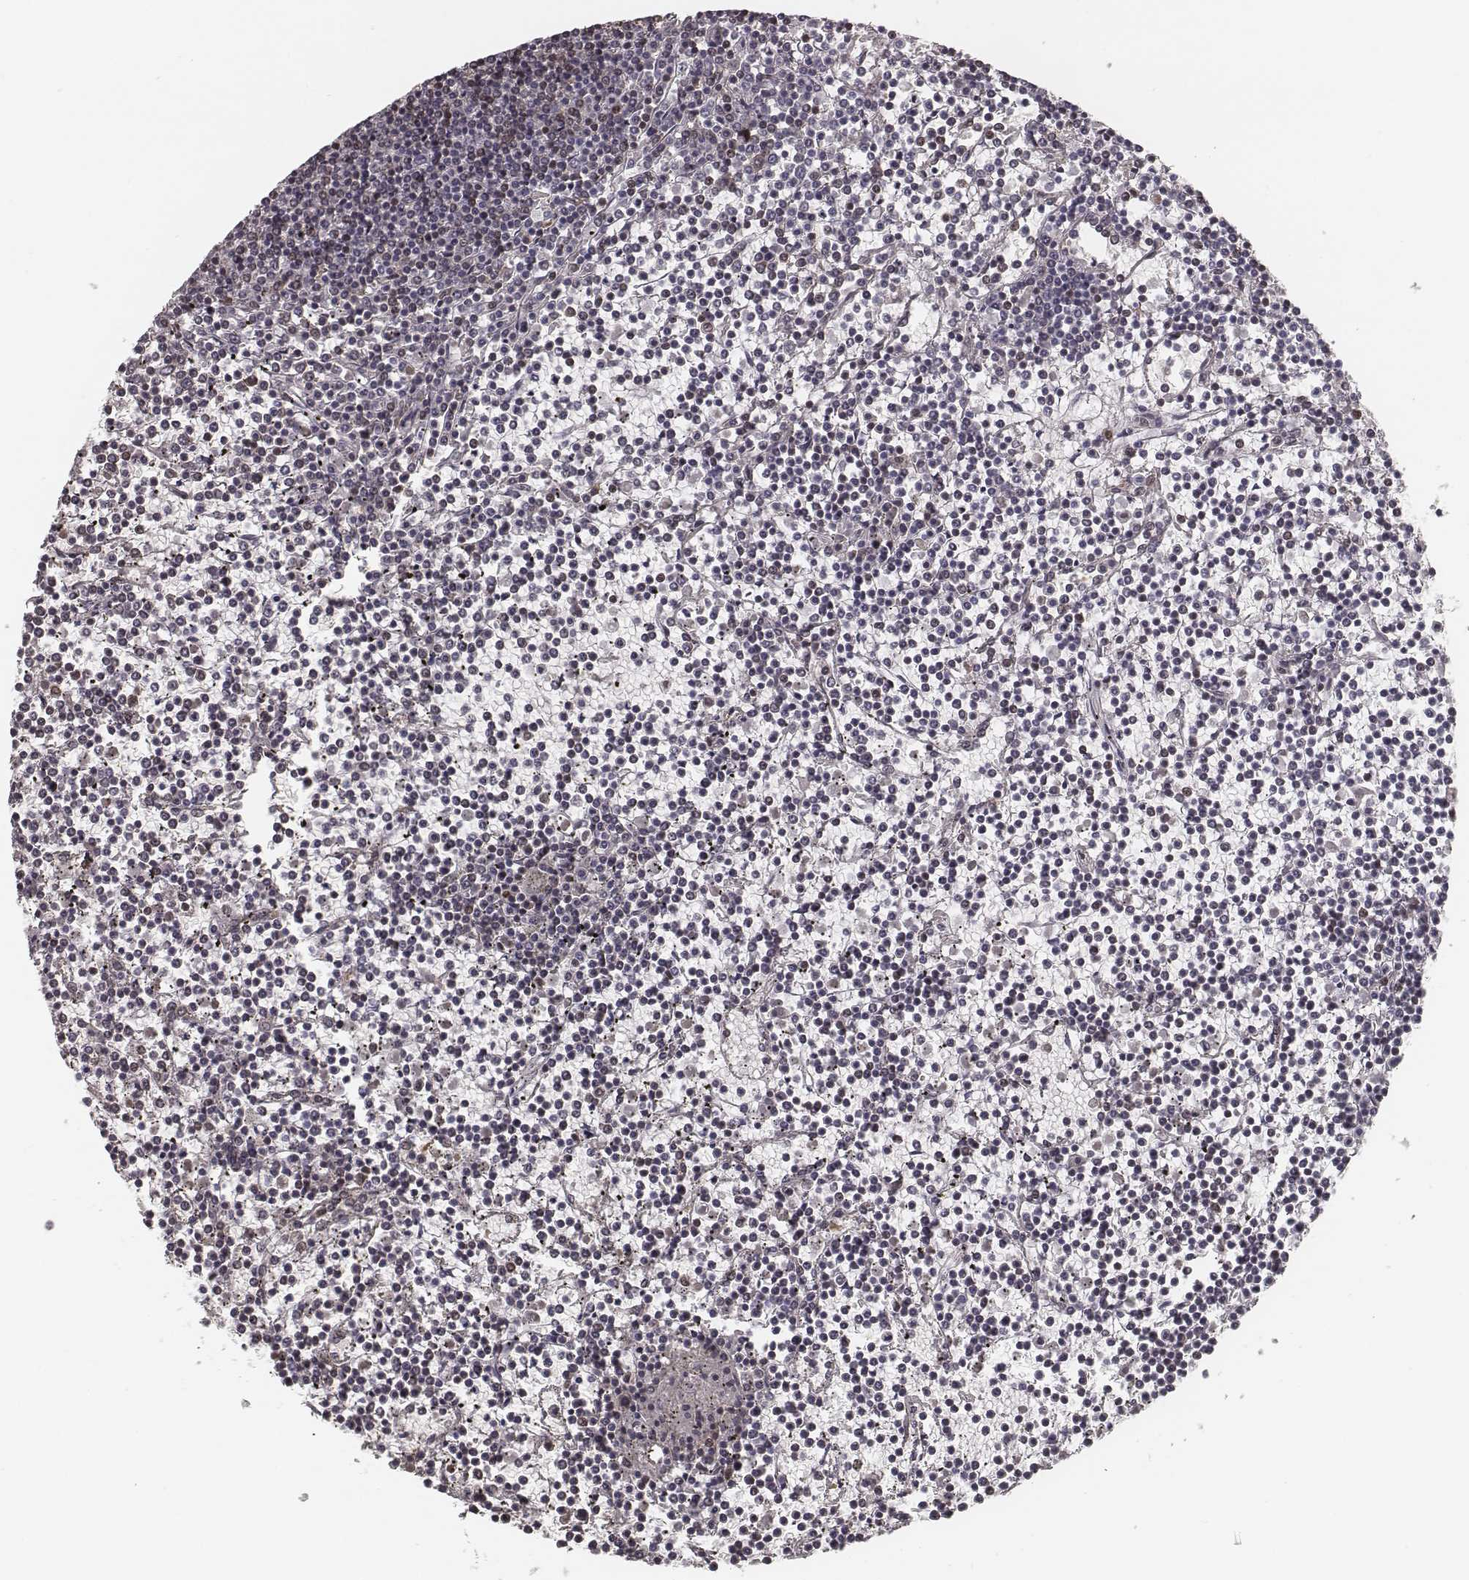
{"staining": {"intensity": "negative", "quantity": "none", "location": "none"}, "tissue": "lymphoma", "cell_type": "Tumor cells", "image_type": "cancer", "snomed": [{"axis": "morphology", "description": "Malignant lymphoma, non-Hodgkin's type, Low grade"}, {"axis": "topography", "description": "Spleen"}], "caption": "IHC of human malignant lymphoma, non-Hodgkin's type (low-grade) reveals no expression in tumor cells.", "gene": "HMGA2", "patient": {"sex": "female", "age": 19}}